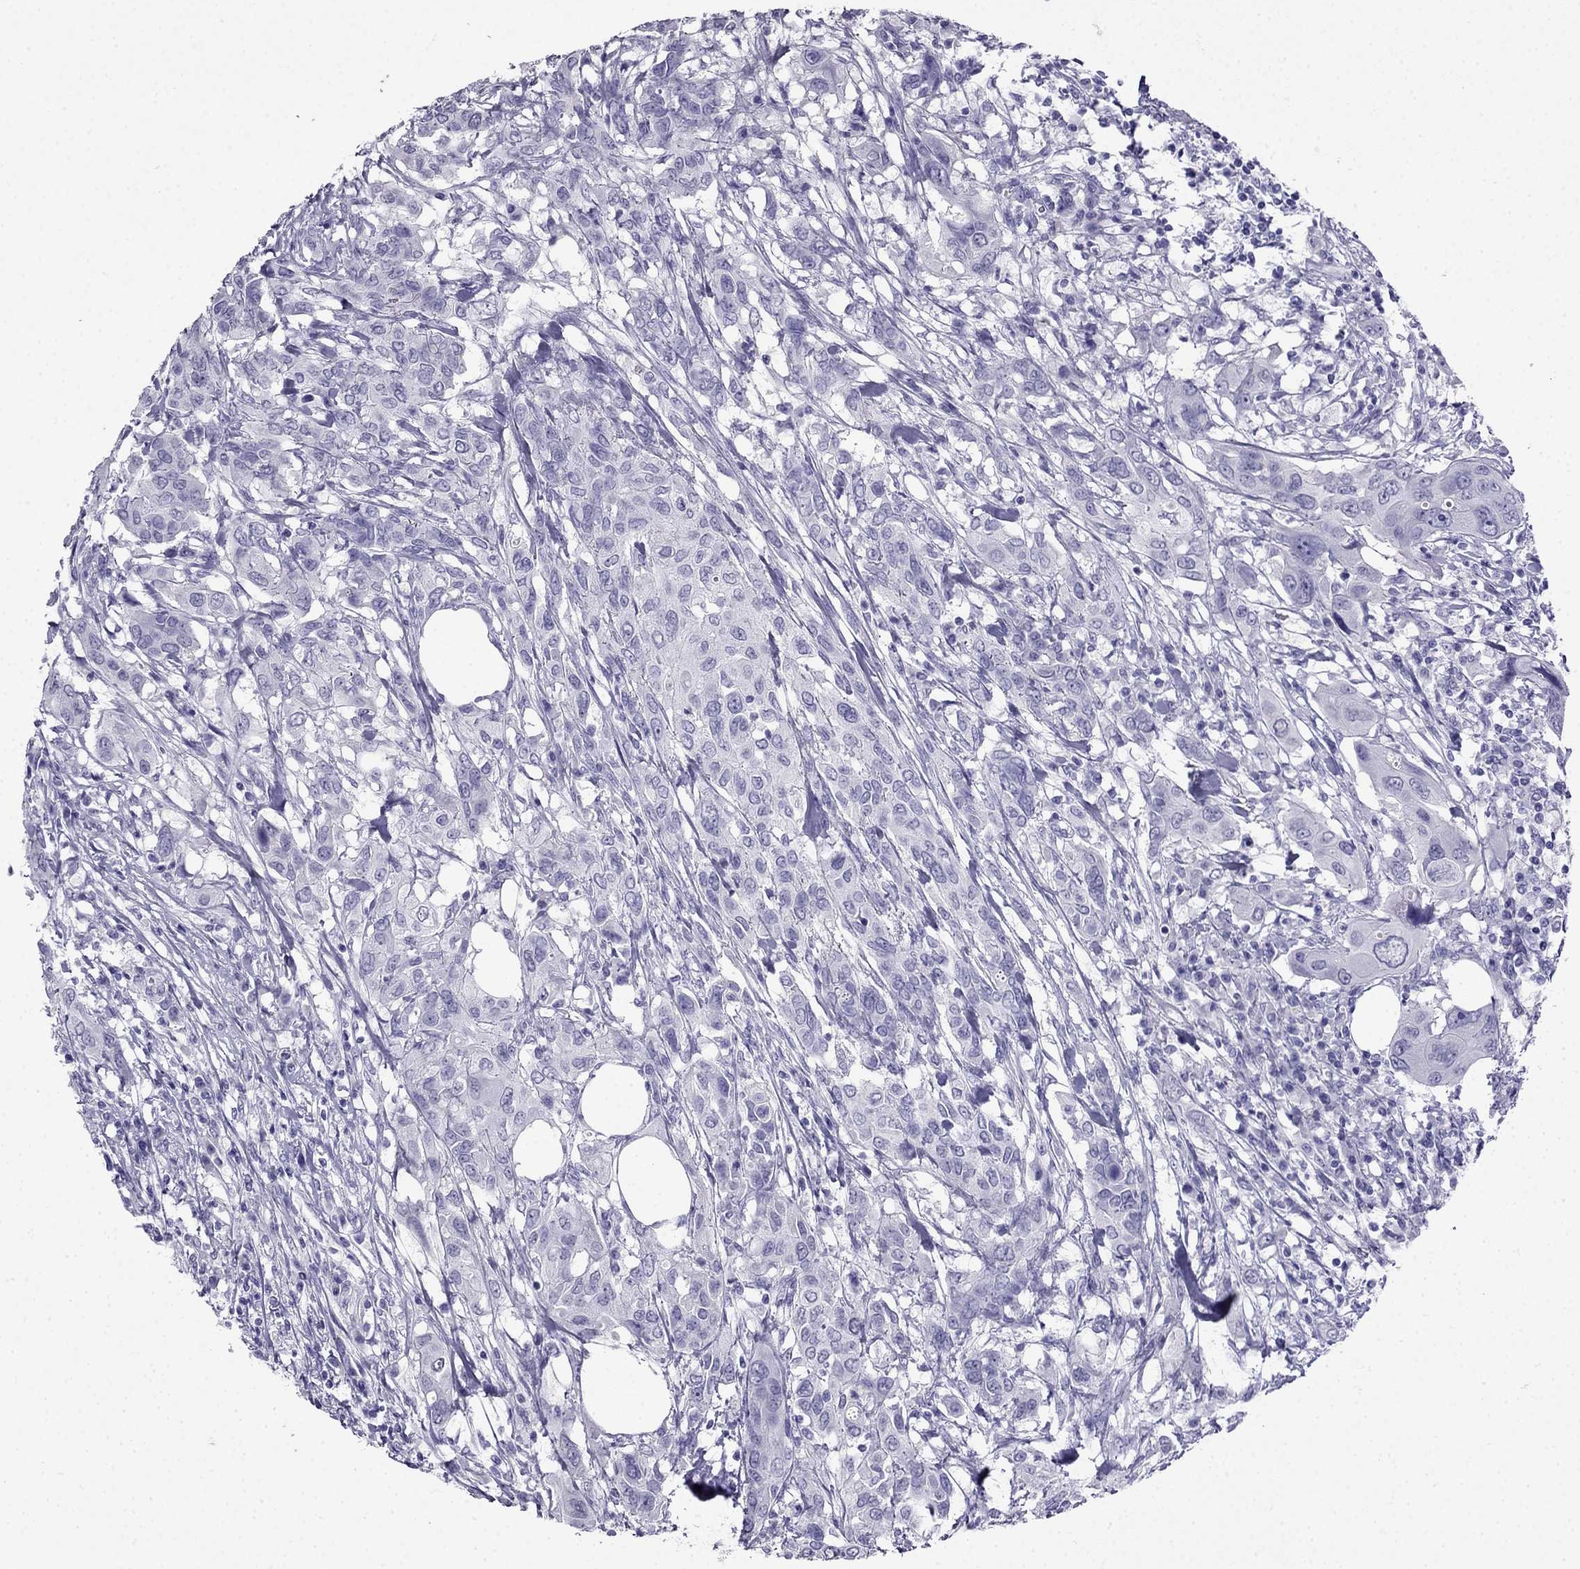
{"staining": {"intensity": "negative", "quantity": "none", "location": "none"}, "tissue": "urothelial cancer", "cell_type": "Tumor cells", "image_type": "cancer", "snomed": [{"axis": "morphology", "description": "Urothelial carcinoma, NOS"}, {"axis": "morphology", "description": "Urothelial carcinoma, High grade"}, {"axis": "topography", "description": "Urinary bladder"}], "caption": "This is an immunohistochemistry (IHC) histopathology image of high-grade urothelial carcinoma. There is no expression in tumor cells.", "gene": "CDHR4", "patient": {"sex": "male", "age": 63}}